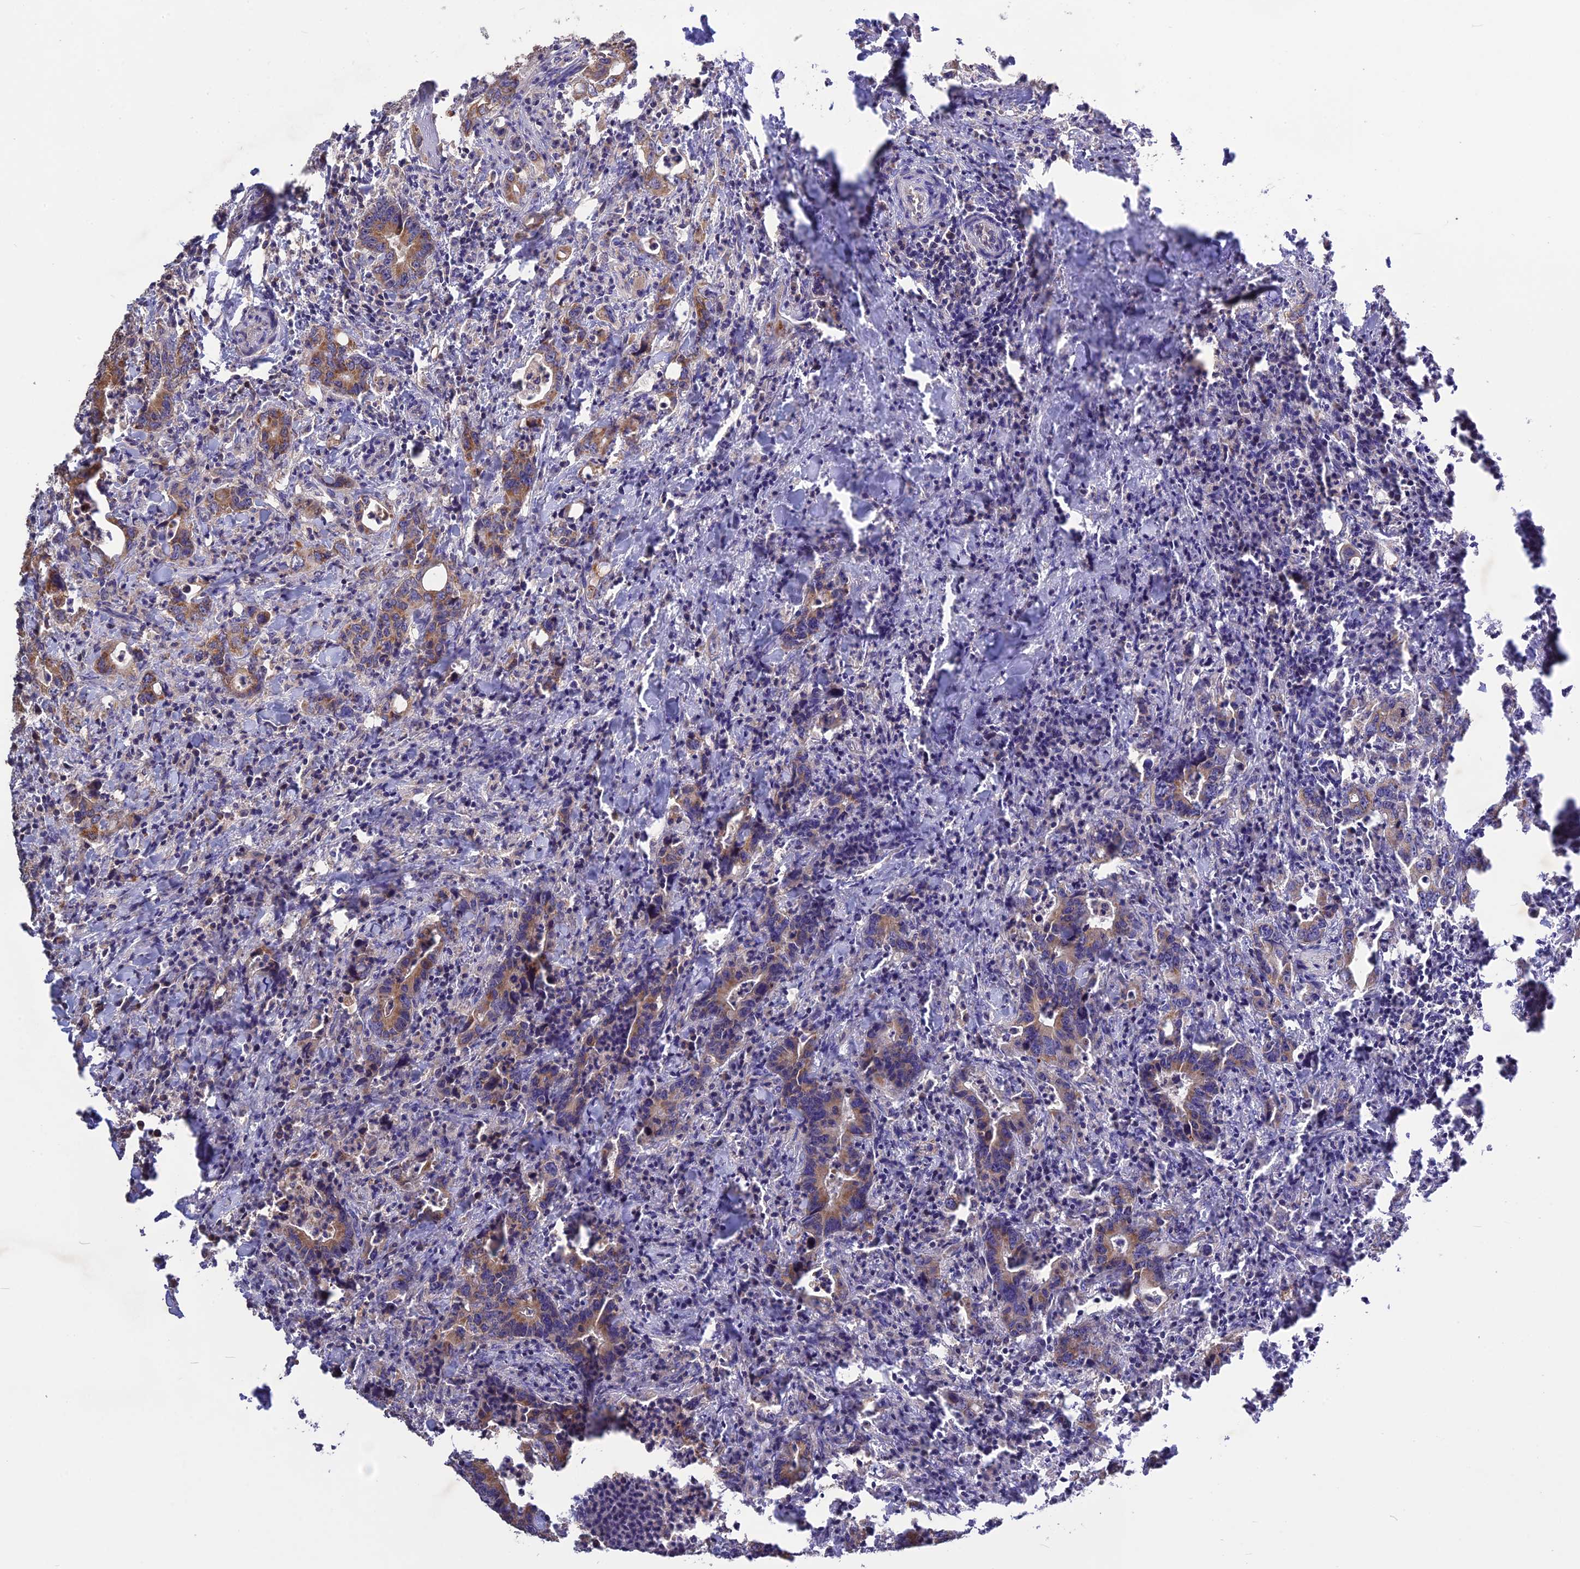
{"staining": {"intensity": "moderate", "quantity": ">75%", "location": "cytoplasmic/membranous"}, "tissue": "colorectal cancer", "cell_type": "Tumor cells", "image_type": "cancer", "snomed": [{"axis": "morphology", "description": "Adenocarcinoma, NOS"}, {"axis": "topography", "description": "Colon"}], "caption": "This micrograph demonstrates IHC staining of colorectal adenocarcinoma, with medium moderate cytoplasmic/membranous expression in approximately >75% of tumor cells.", "gene": "NUDT8", "patient": {"sex": "female", "age": 75}}